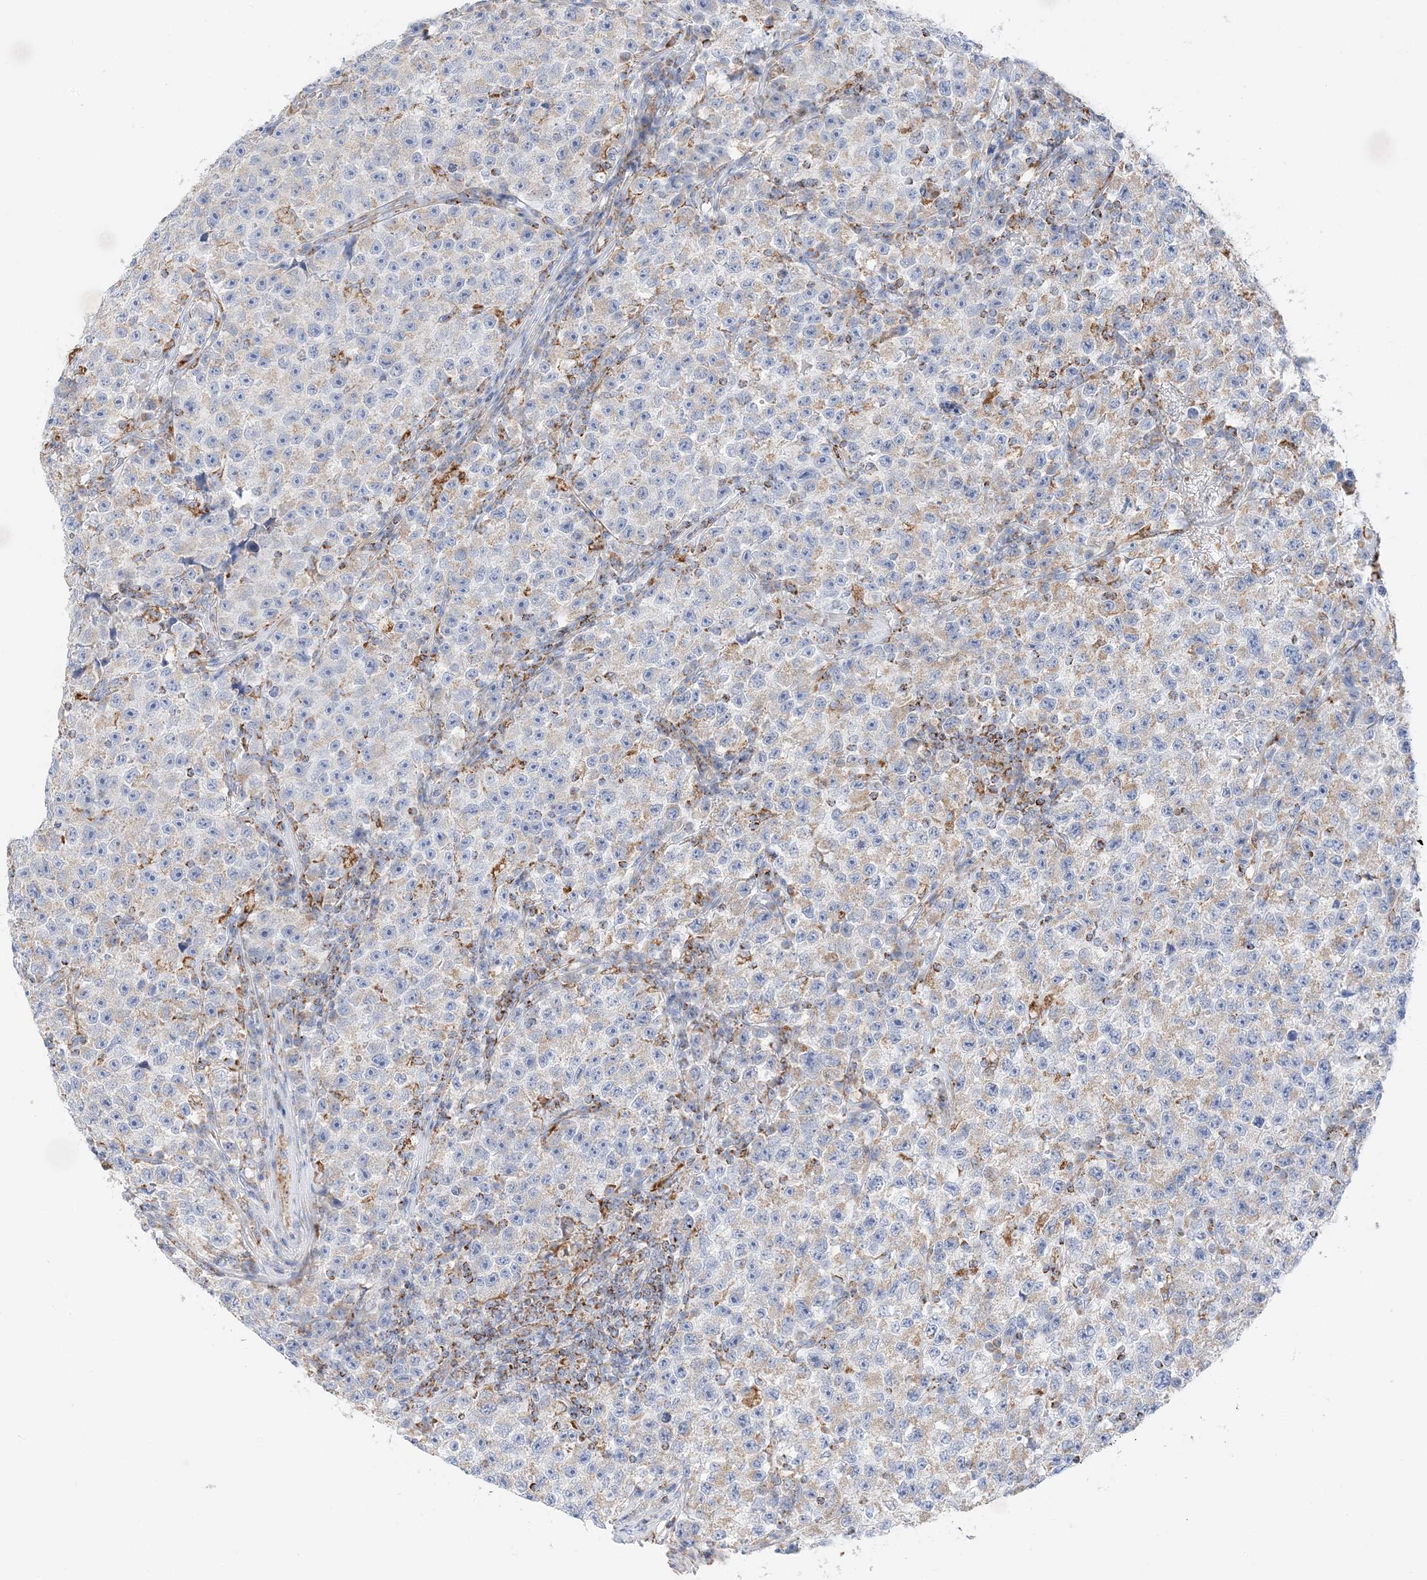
{"staining": {"intensity": "weak", "quantity": "<25%", "location": "cytoplasmic/membranous"}, "tissue": "testis cancer", "cell_type": "Tumor cells", "image_type": "cancer", "snomed": [{"axis": "morphology", "description": "Seminoma, NOS"}, {"axis": "topography", "description": "Testis"}], "caption": "Human testis cancer (seminoma) stained for a protein using IHC shows no expression in tumor cells.", "gene": "CAPN13", "patient": {"sex": "male", "age": 22}}